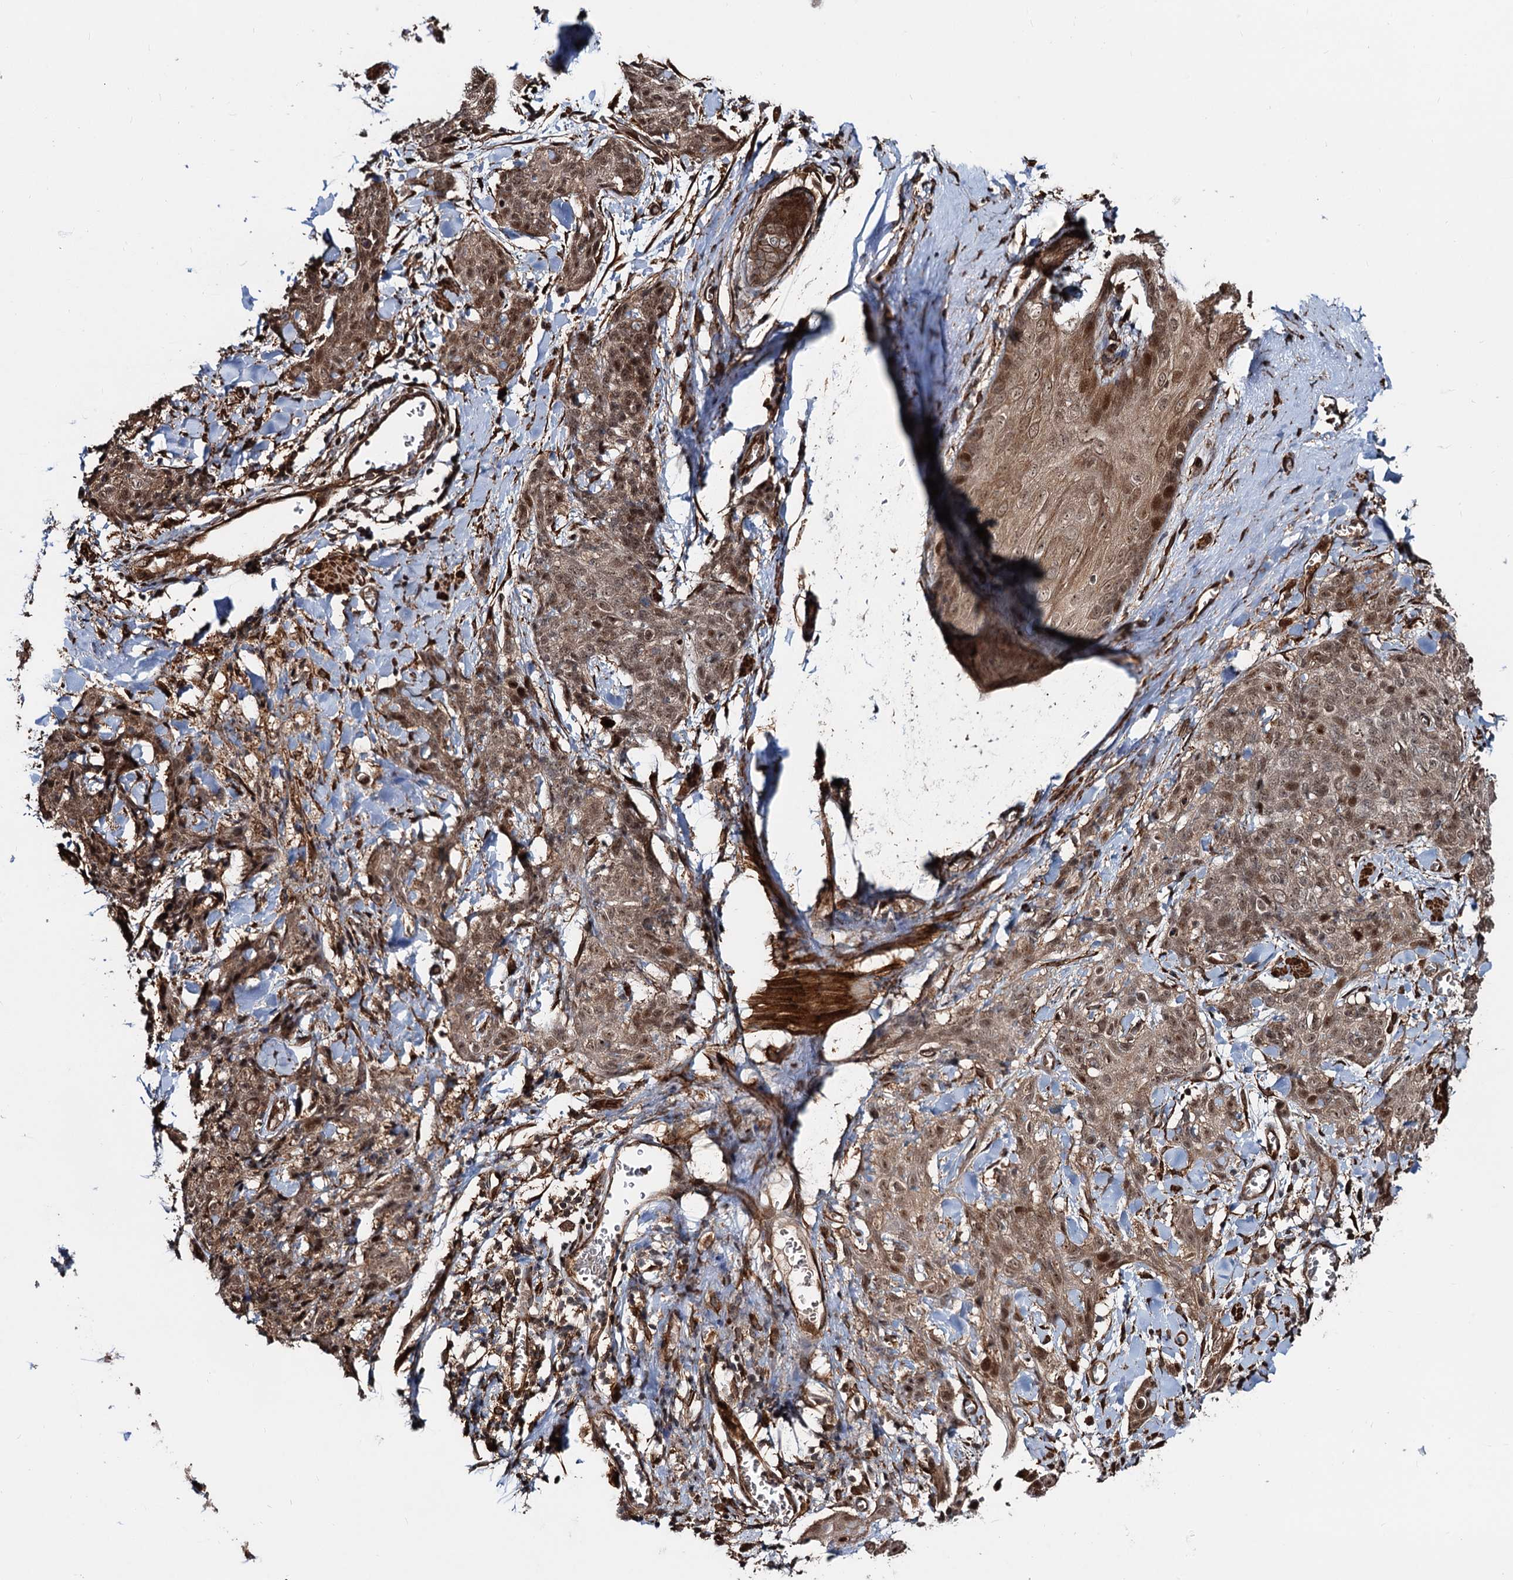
{"staining": {"intensity": "moderate", "quantity": ">75%", "location": "cytoplasmic/membranous,nuclear"}, "tissue": "skin cancer", "cell_type": "Tumor cells", "image_type": "cancer", "snomed": [{"axis": "morphology", "description": "Squamous cell carcinoma, NOS"}, {"axis": "topography", "description": "Skin"}, {"axis": "topography", "description": "Vulva"}], "caption": "Moderate cytoplasmic/membranous and nuclear protein expression is present in approximately >75% of tumor cells in squamous cell carcinoma (skin). Nuclei are stained in blue.", "gene": "SNRNP25", "patient": {"sex": "female", "age": 85}}